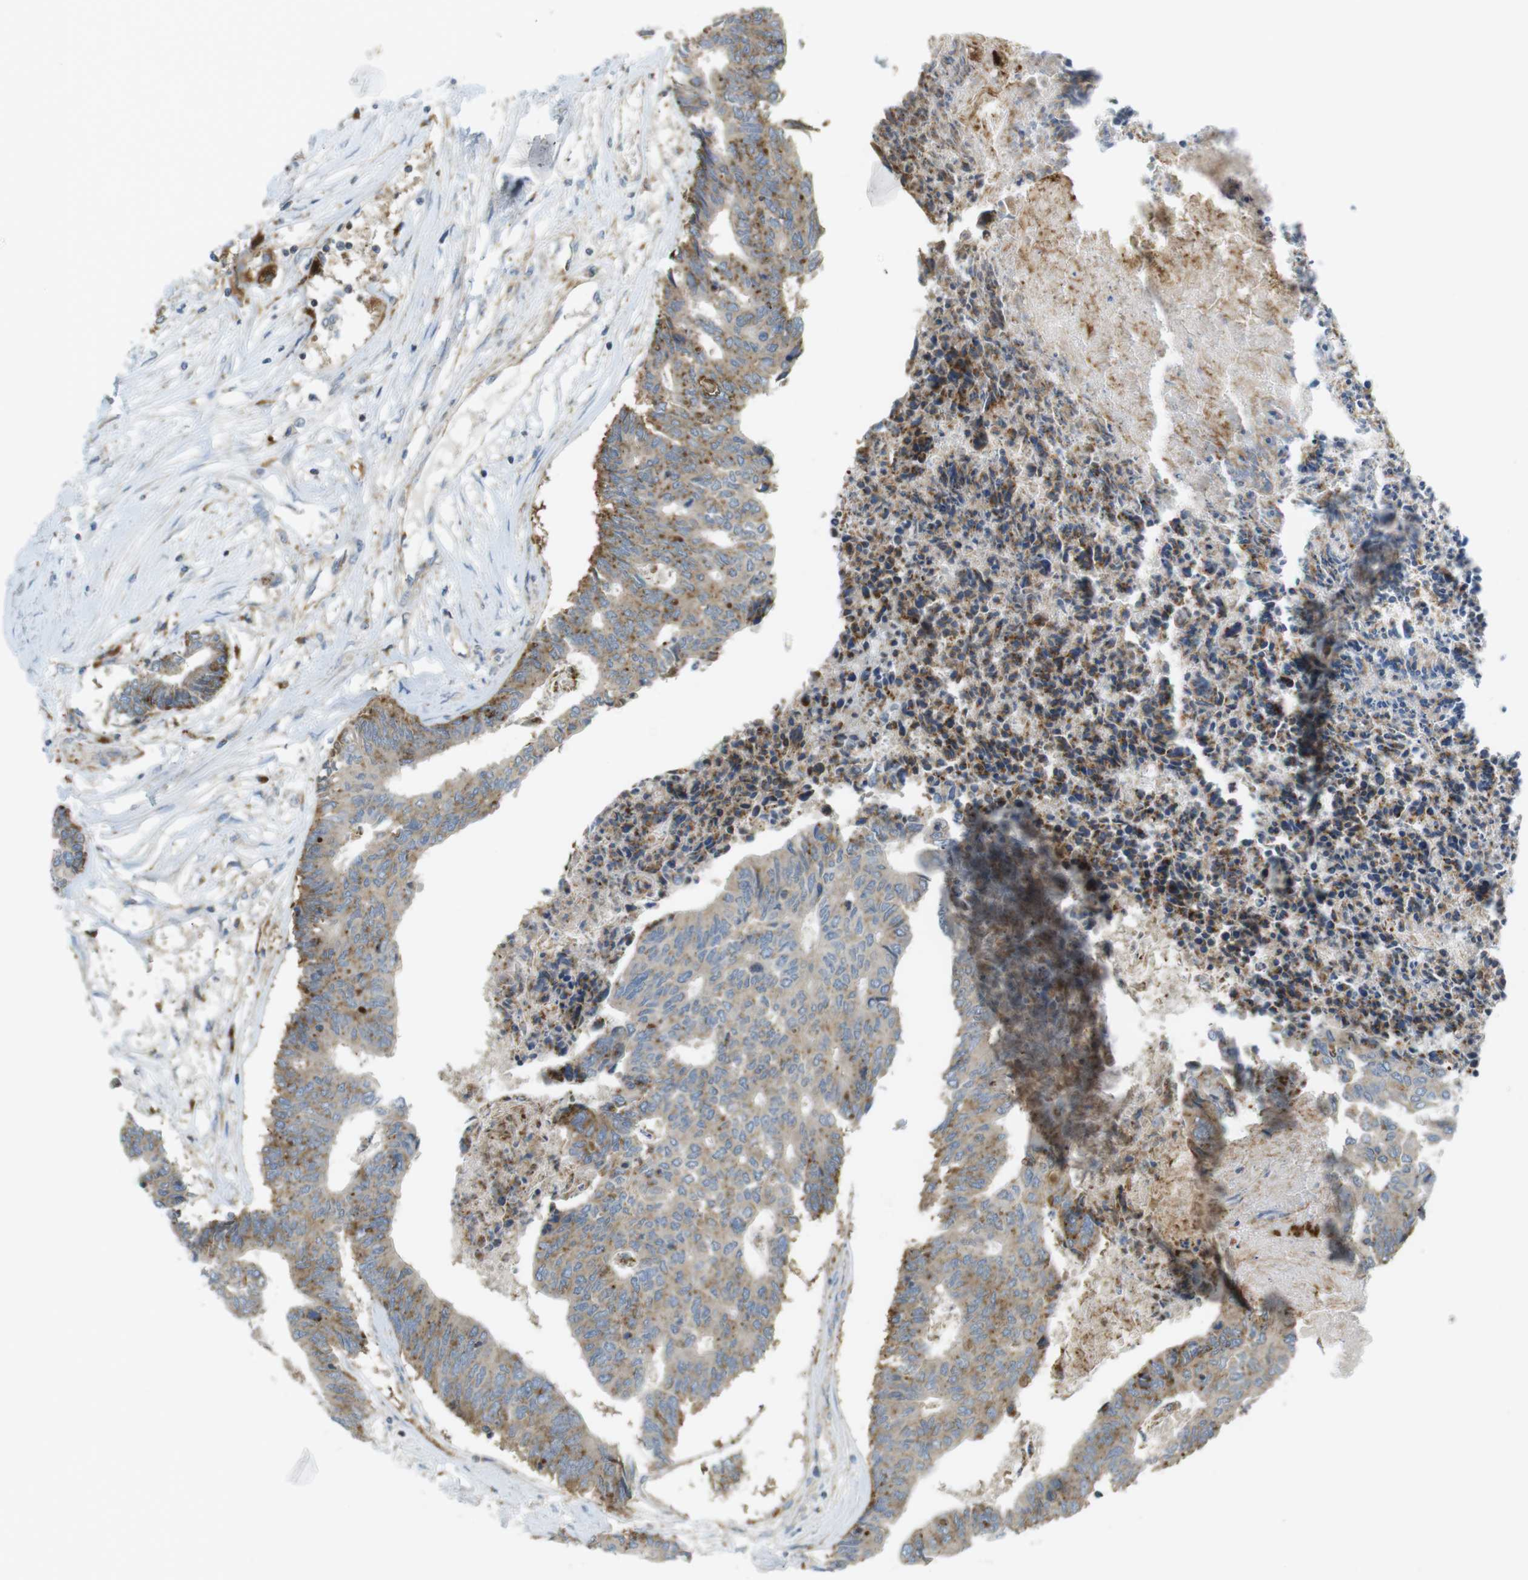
{"staining": {"intensity": "moderate", "quantity": ">75%", "location": "cytoplasmic/membranous"}, "tissue": "colorectal cancer", "cell_type": "Tumor cells", "image_type": "cancer", "snomed": [{"axis": "morphology", "description": "Adenocarcinoma, NOS"}, {"axis": "topography", "description": "Rectum"}], "caption": "Immunohistochemical staining of human adenocarcinoma (colorectal) exhibits medium levels of moderate cytoplasmic/membranous protein positivity in about >75% of tumor cells.", "gene": "LAMP1", "patient": {"sex": "male", "age": 63}}